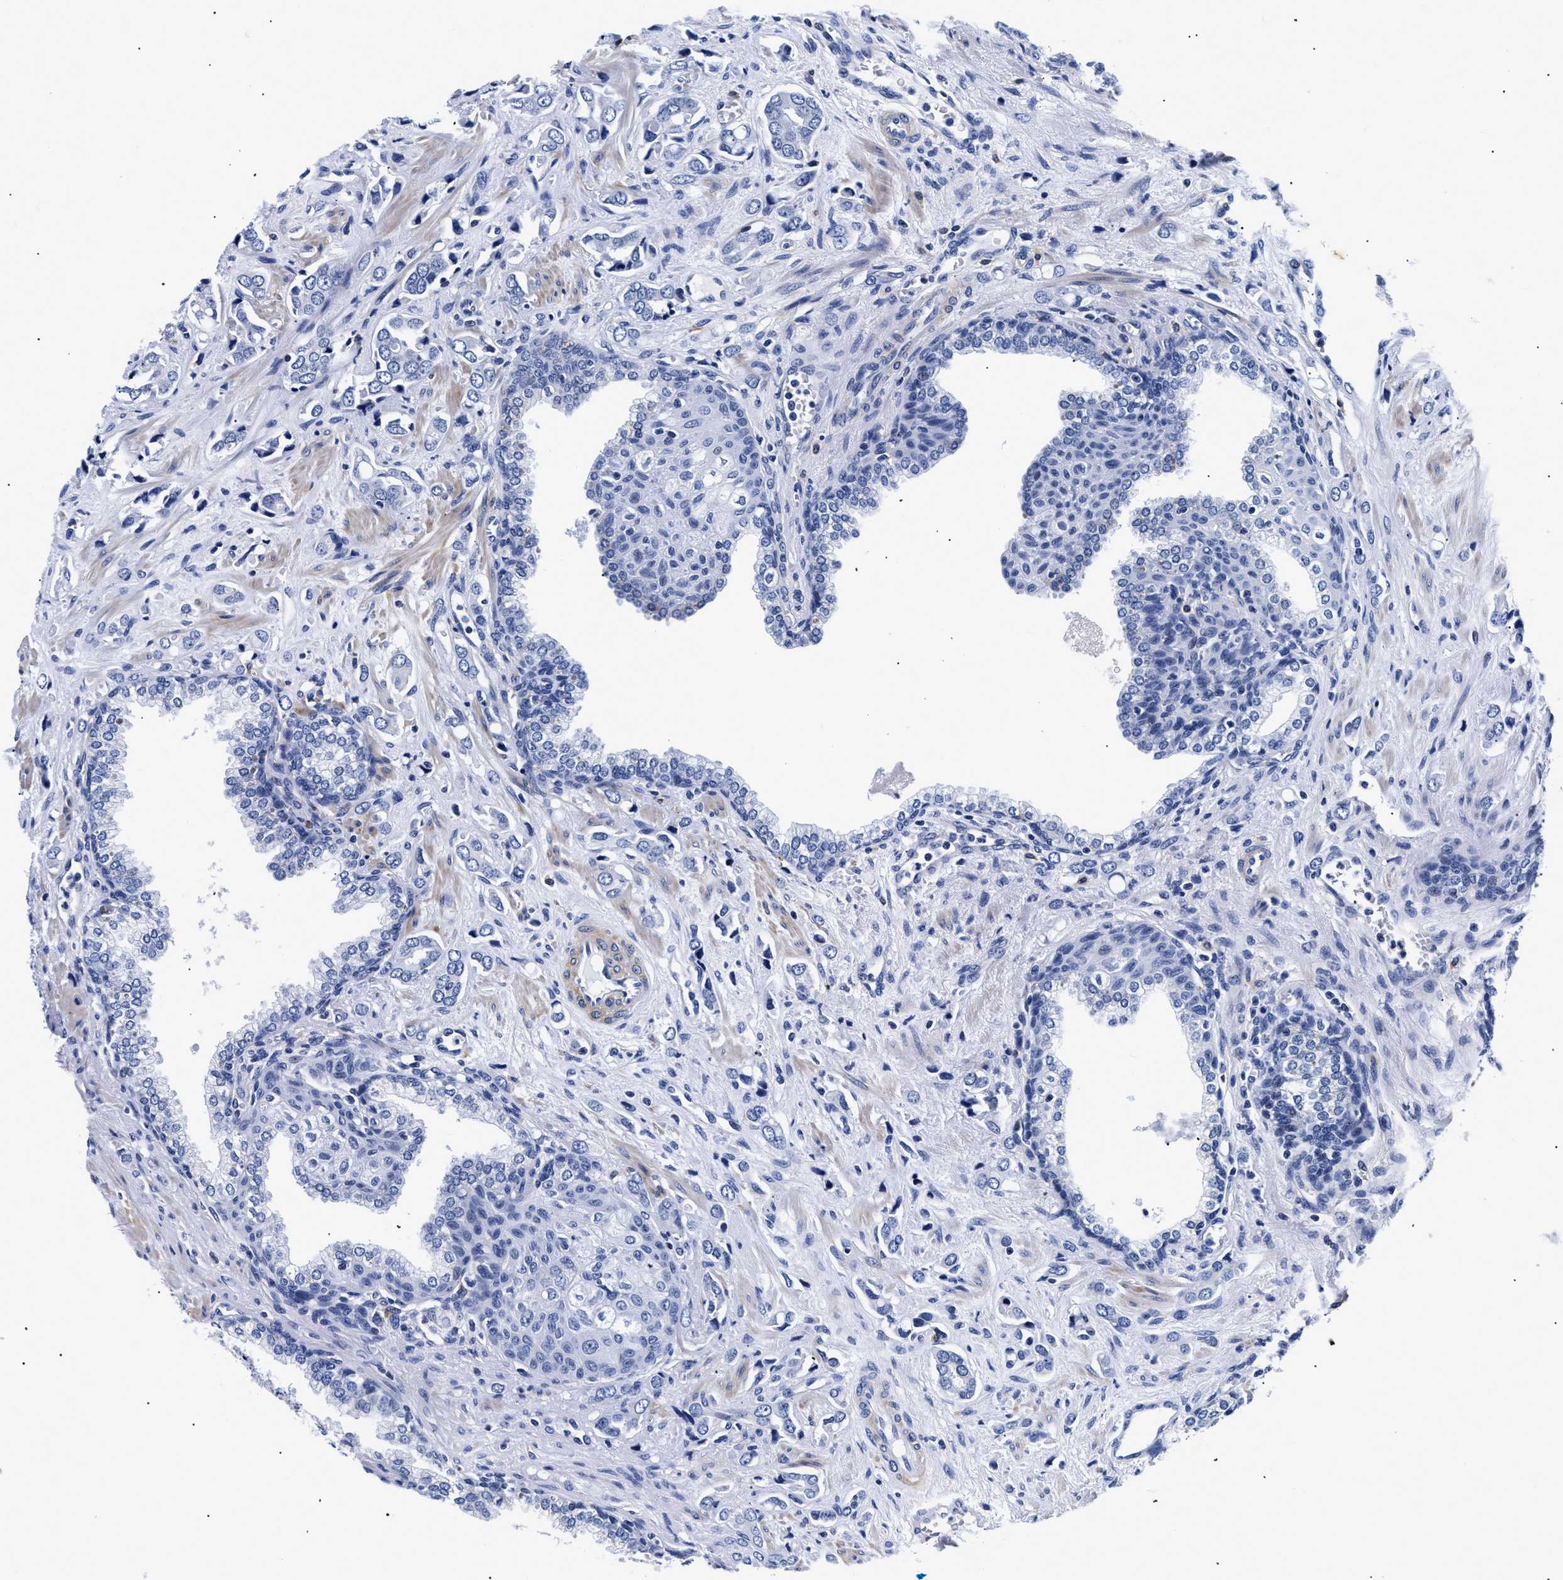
{"staining": {"intensity": "negative", "quantity": "none", "location": "none"}, "tissue": "prostate cancer", "cell_type": "Tumor cells", "image_type": "cancer", "snomed": [{"axis": "morphology", "description": "Adenocarcinoma, High grade"}, {"axis": "topography", "description": "Prostate"}], "caption": "This image is of prostate cancer (adenocarcinoma (high-grade)) stained with immunohistochemistry (IHC) to label a protein in brown with the nuclei are counter-stained blue. There is no positivity in tumor cells.", "gene": "SHD", "patient": {"sex": "male", "age": 52}}